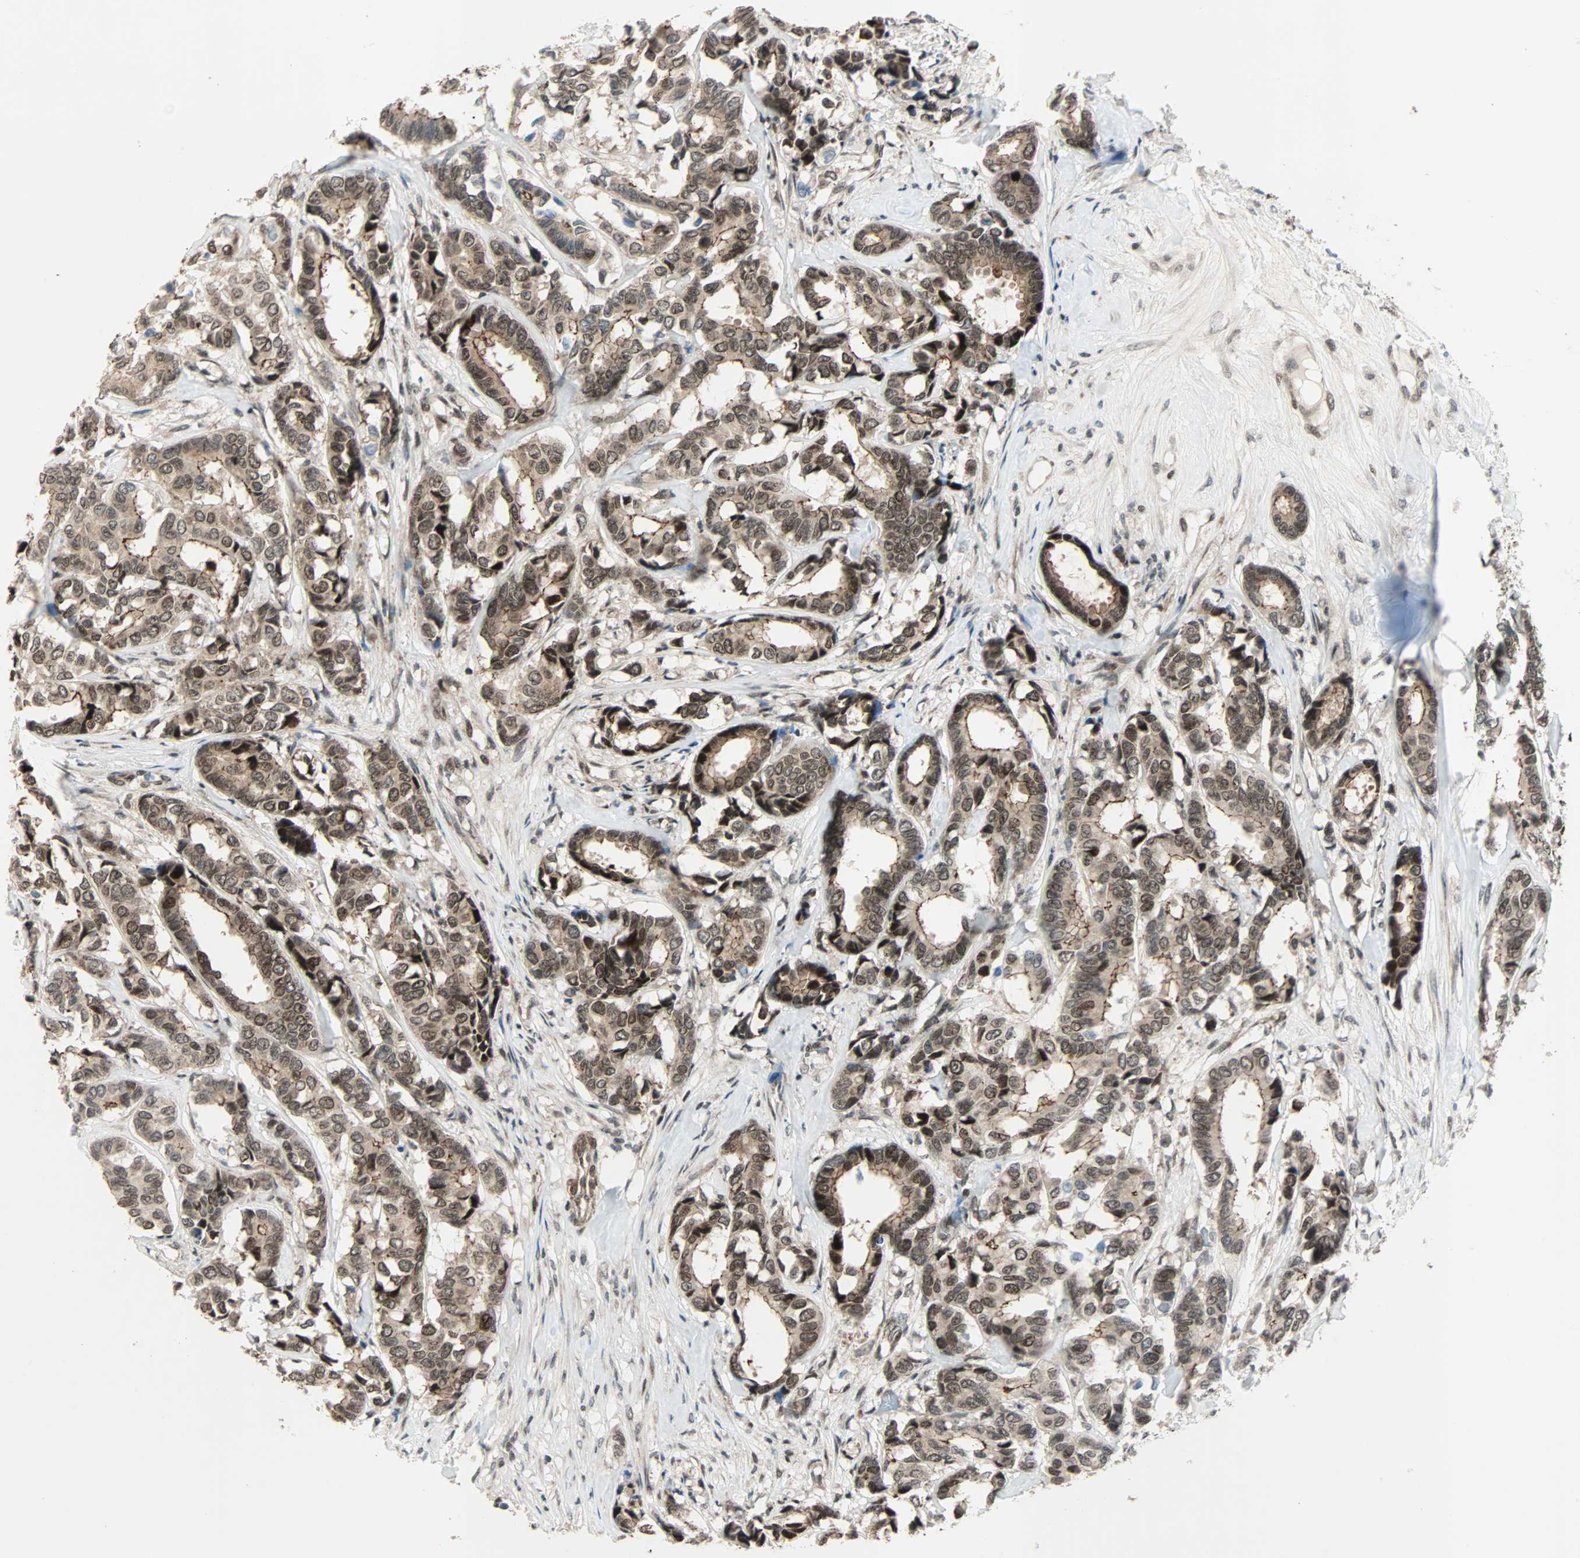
{"staining": {"intensity": "moderate", "quantity": ">75%", "location": "cytoplasmic/membranous,nuclear"}, "tissue": "breast cancer", "cell_type": "Tumor cells", "image_type": "cancer", "snomed": [{"axis": "morphology", "description": "Duct carcinoma"}, {"axis": "topography", "description": "Breast"}], "caption": "Immunohistochemistry (DAB (3,3'-diaminobenzidine)) staining of breast intraductal carcinoma shows moderate cytoplasmic/membranous and nuclear protein staining in approximately >75% of tumor cells.", "gene": "CBX4", "patient": {"sex": "female", "age": 87}}